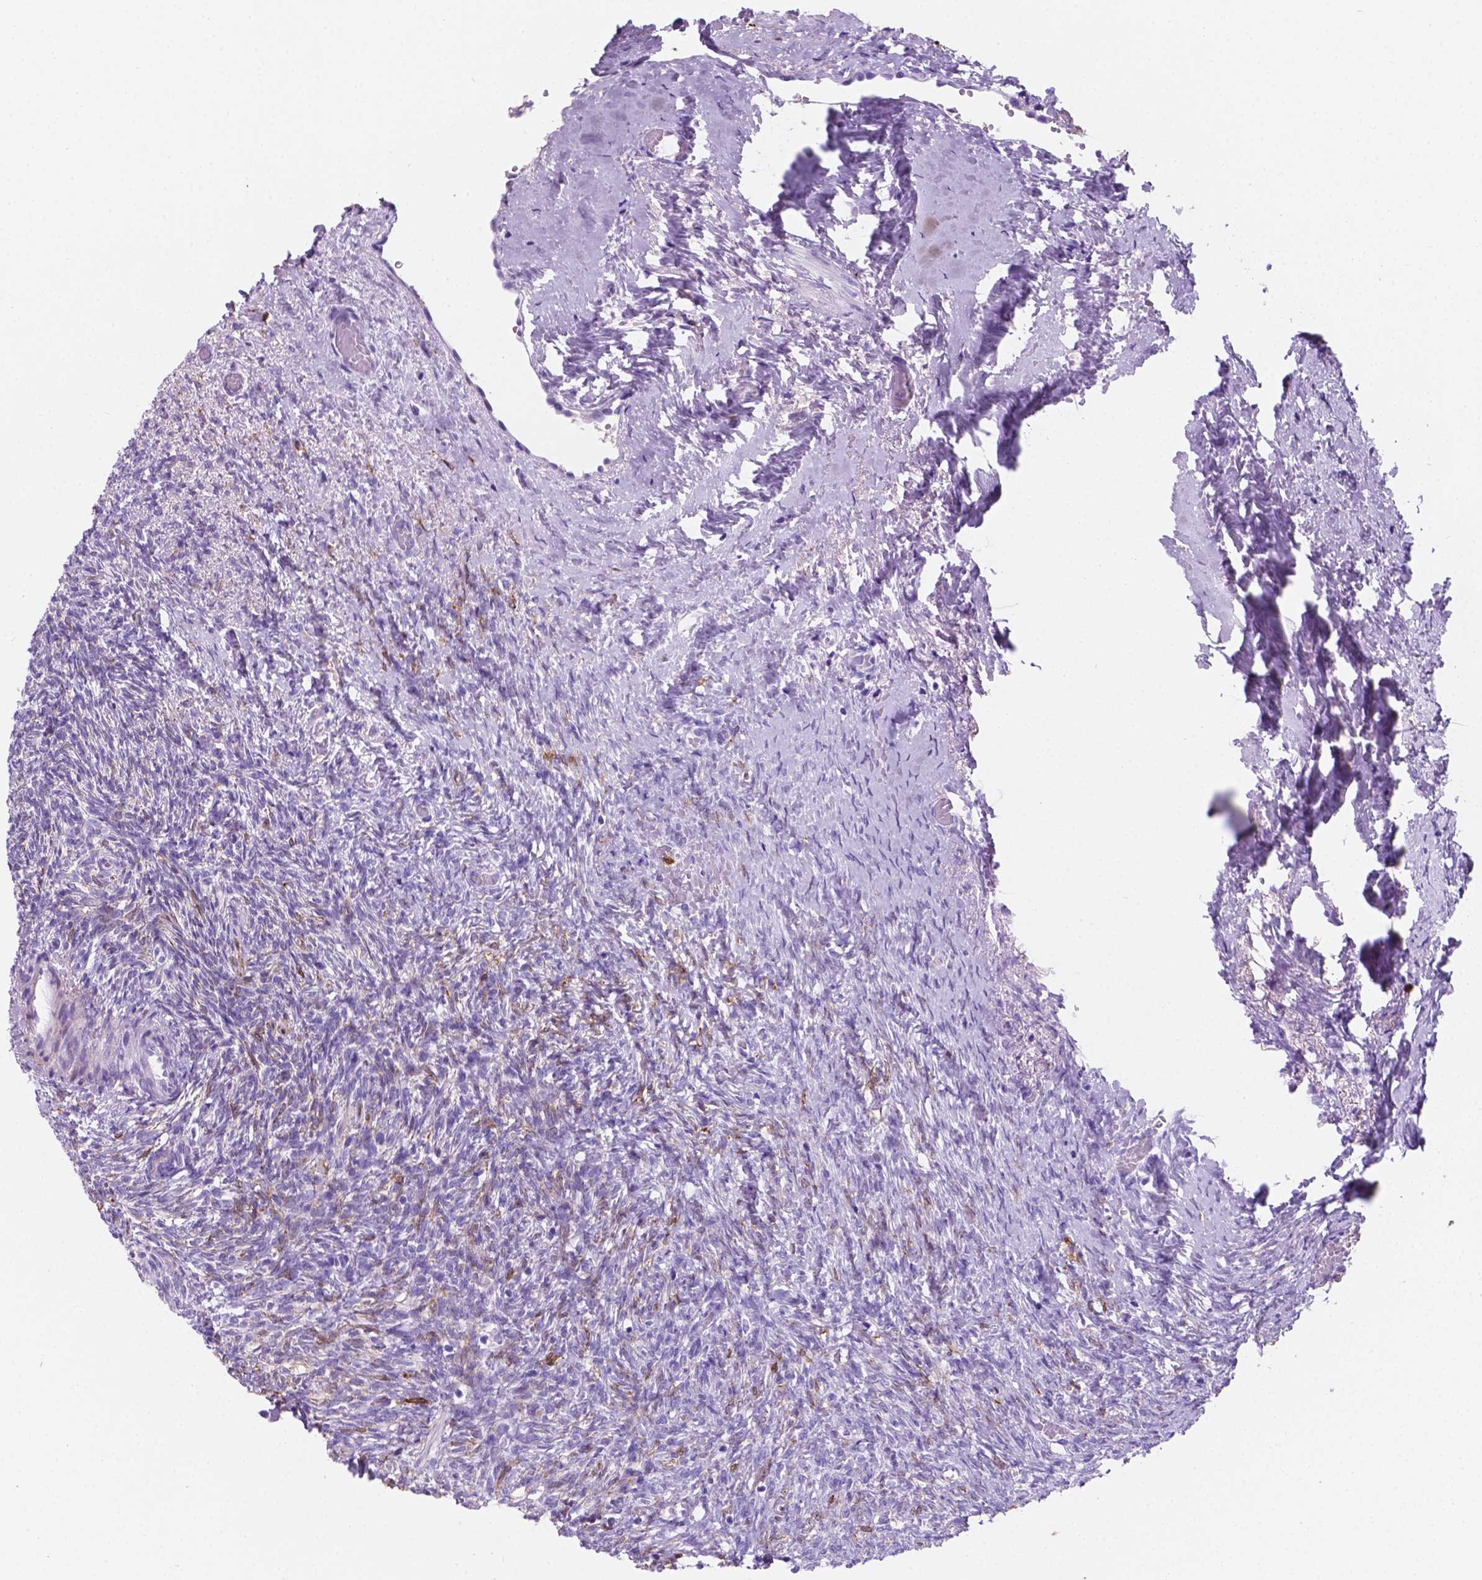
{"staining": {"intensity": "negative", "quantity": "none", "location": "none"}, "tissue": "ovary", "cell_type": "Follicle cells", "image_type": "normal", "snomed": [{"axis": "morphology", "description": "Normal tissue, NOS"}, {"axis": "topography", "description": "Ovary"}], "caption": "A histopathology image of ovary stained for a protein exhibits no brown staining in follicle cells.", "gene": "MACF1", "patient": {"sex": "female", "age": 46}}